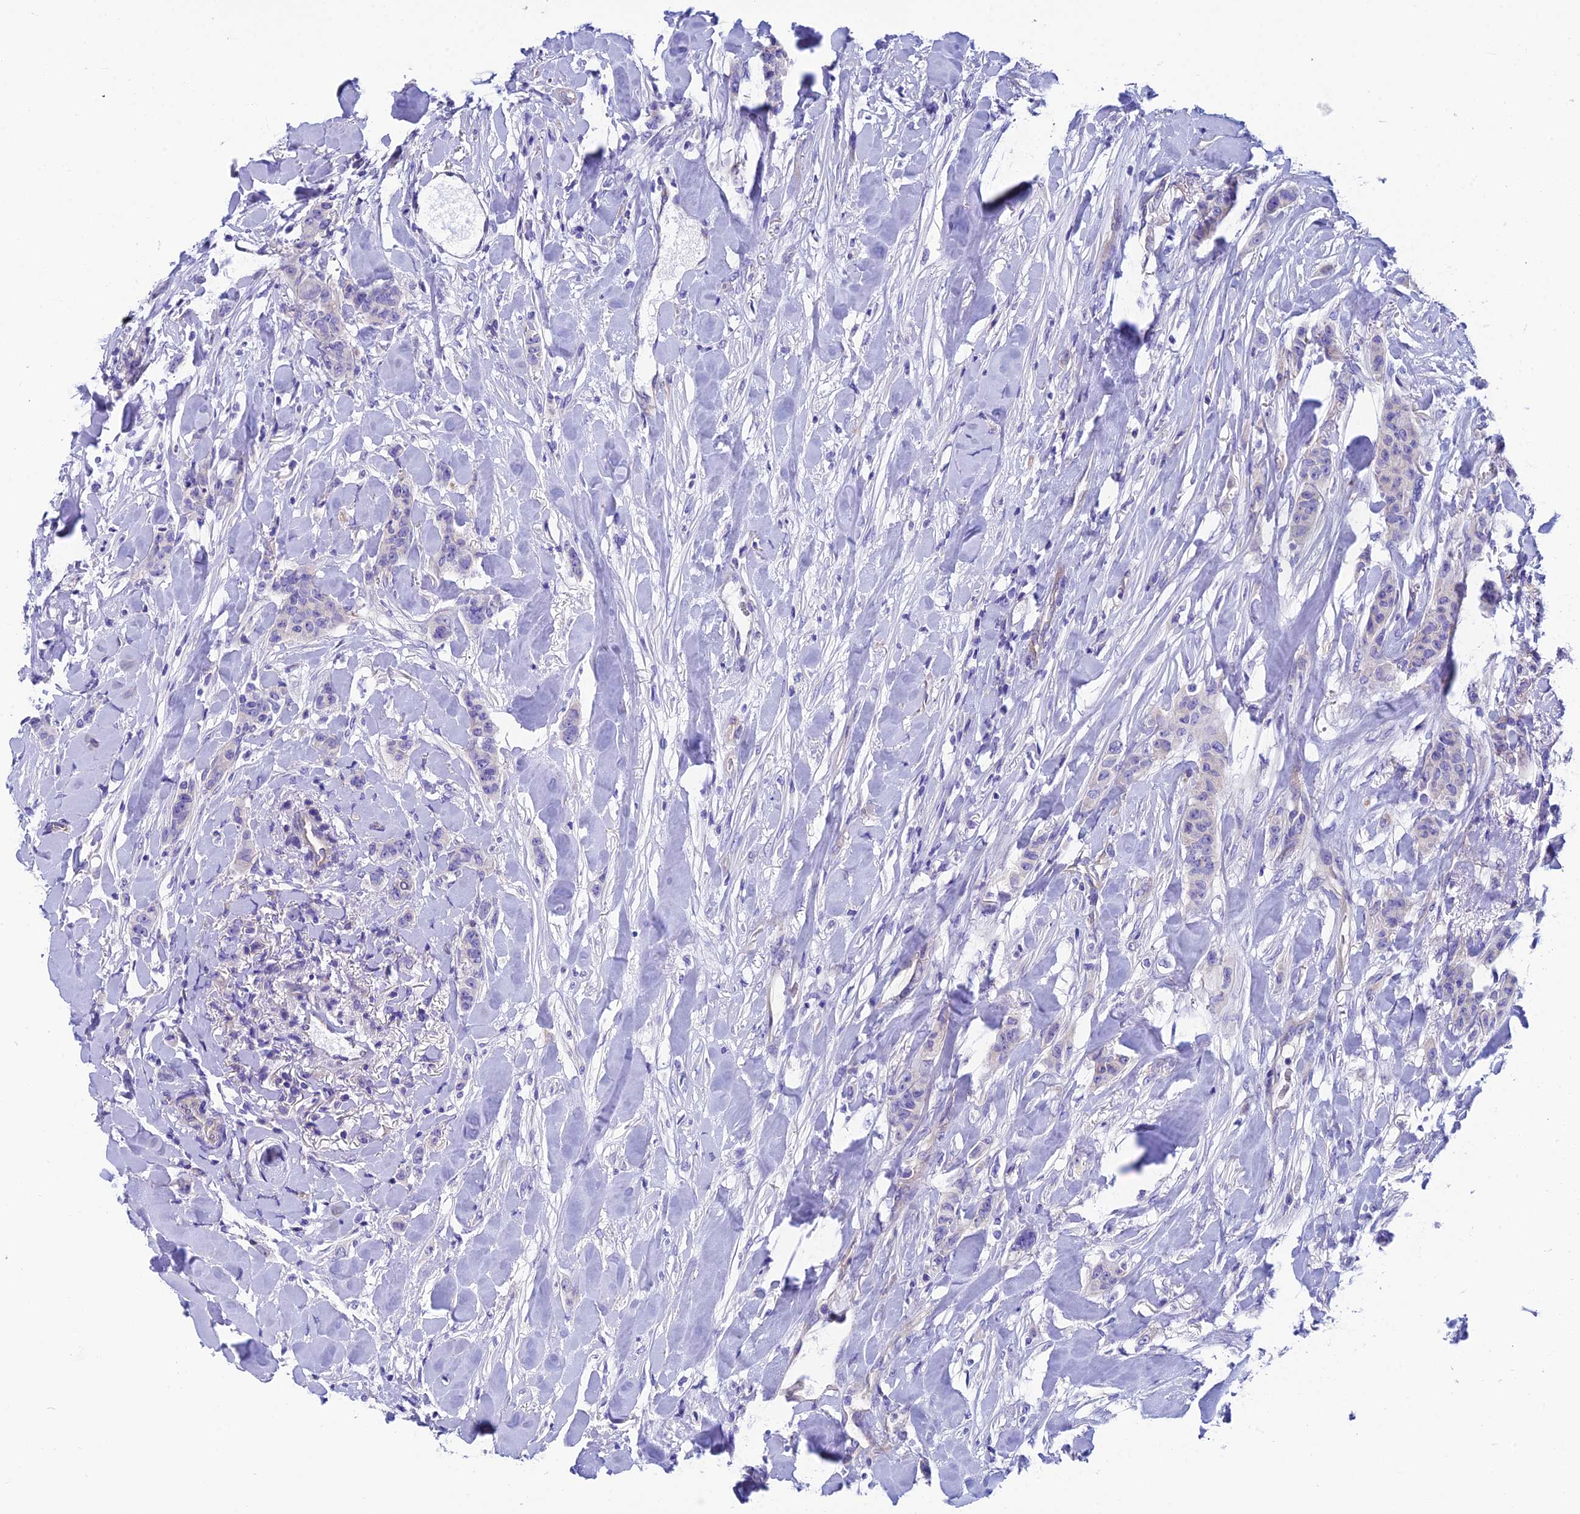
{"staining": {"intensity": "negative", "quantity": "none", "location": "none"}, "tissue": "breast cancer", "cell_type": "Tumor cells", "image_type": "cancer", "snomed": [{"axis": "morphology", "description": "Duct carcinoma"}, {"axis": "topography", "description": "Breast"}], "caption": "DAB (3,3'-diaminobenzidine) immunohistochemical staining of human breast invasive ductal carcinoma exhibits no significant positivity in tumor cells.", "gene": "PPFIA3", "patient": {"sex": "female", "age": 40}}